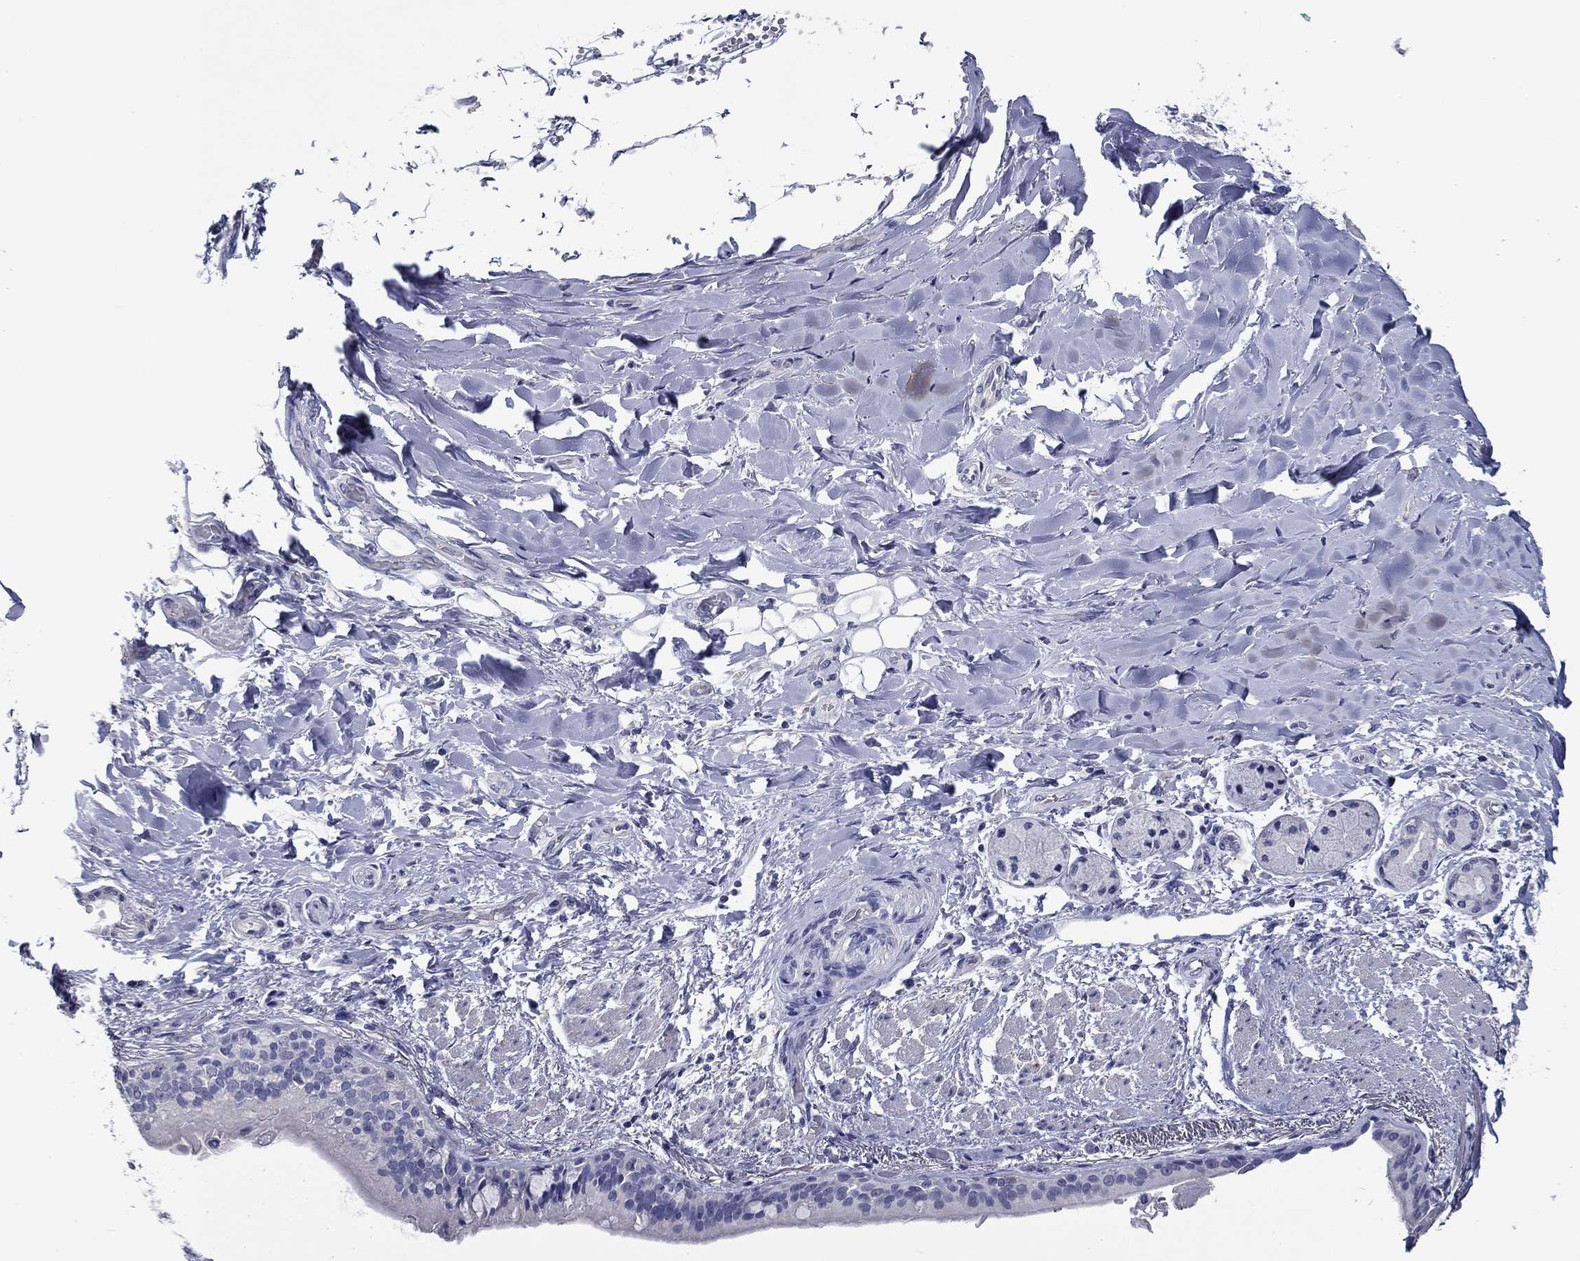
{"staining": {"intensity": "negative", "quantity": "none", "location": "none"}, "tissue": "lung cancer", "cell_type": "Tumor cells", "image_type": "cancer", "snomed": [{"axis": "morphology", "description": "Squamous cell carcinoma, NOS"}, {"axis": "topography", "description": "Lung"}], "caption": "Tumor cells show no significant protein expression in lung squamous cell carcinoma. Nuclei are stained in blue.", "gene": "CNDP1", "patient": {"sex": "male", "age": 69}}